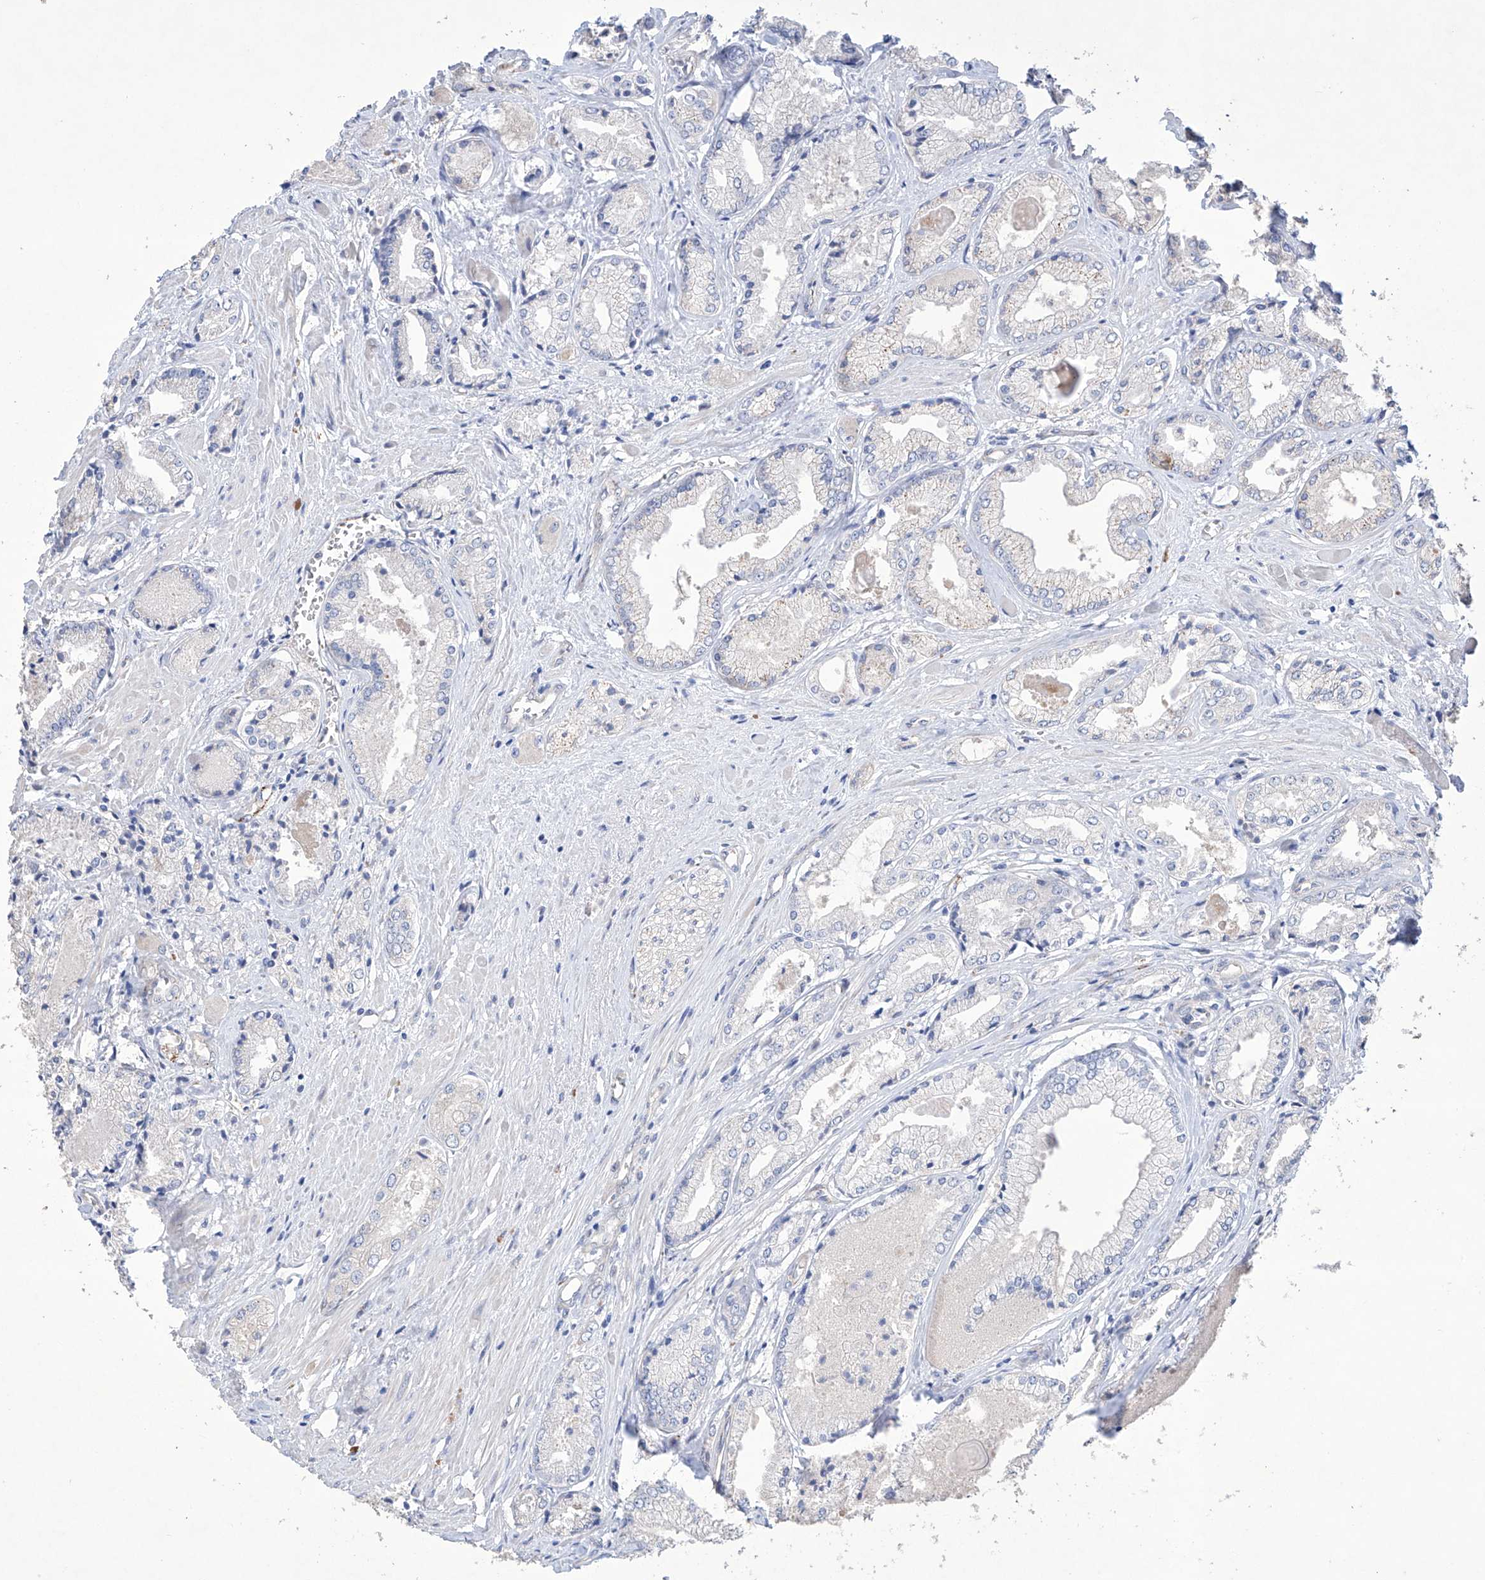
{"staining": {"intensity": "negative", "quantity": "none", "location": "none"}, "tissue": "prostate cancer", "cell_type": "Tumor cells", "image_type": "cancer", "snomed": [{"axis": "morphology", "description": "Adenocarcinoma, Low grade"}, {"axis": "topography", "description": "Prostate"}], "caption": "Prostate adenocarcinoma (low-grade) stained for a protein using IHC displays no expression tumor cells.", "gene": "AFG1L", "patient": {"sex": "male", "age": 60}}